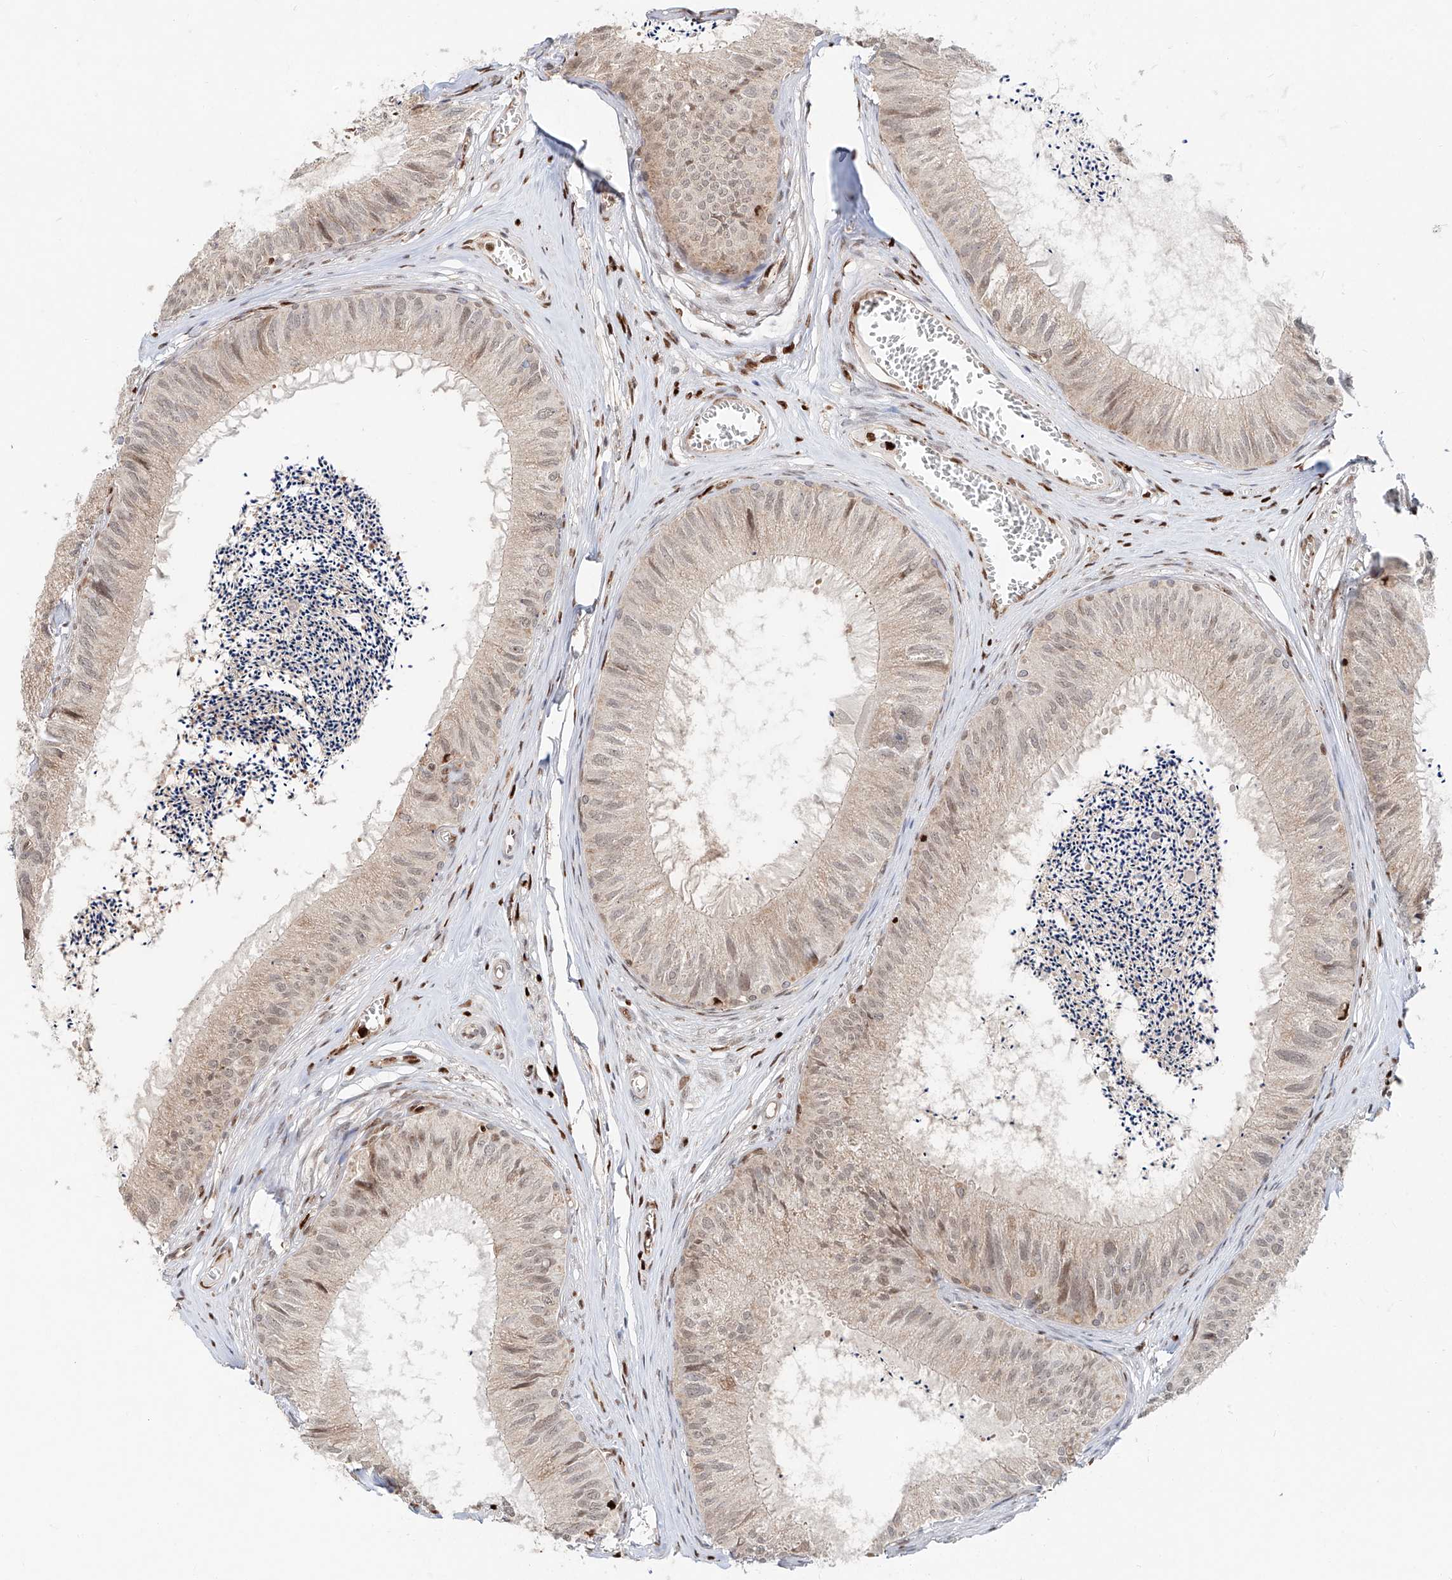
{"staining": {"intensity": "moderate", "quantity": ">75%", "location": "cytoplasmic/membranous,nuclear"}, "tissue": "epididymis", "cell_type": "Glandular cells", "image_type": "normal", "snomed": [{"axis": "morphology", "description": "Normal tissue, NOS"}, {"axis": "topography", "description": "Epididymis"}], "caption": "Protein expression analysis of normal human epididymis reveals moderate cytoplasmic/membranous,nuclear staining in approximately >75% of glandular cells. (Stains: DAB (3,3'-diaminobenzidine) in brown, nuclei in blue, Microscopy: brightfield microscopy at high magnification).", "gene": "DZIP1L", "patient": {"sex": "male", "age": 79}}